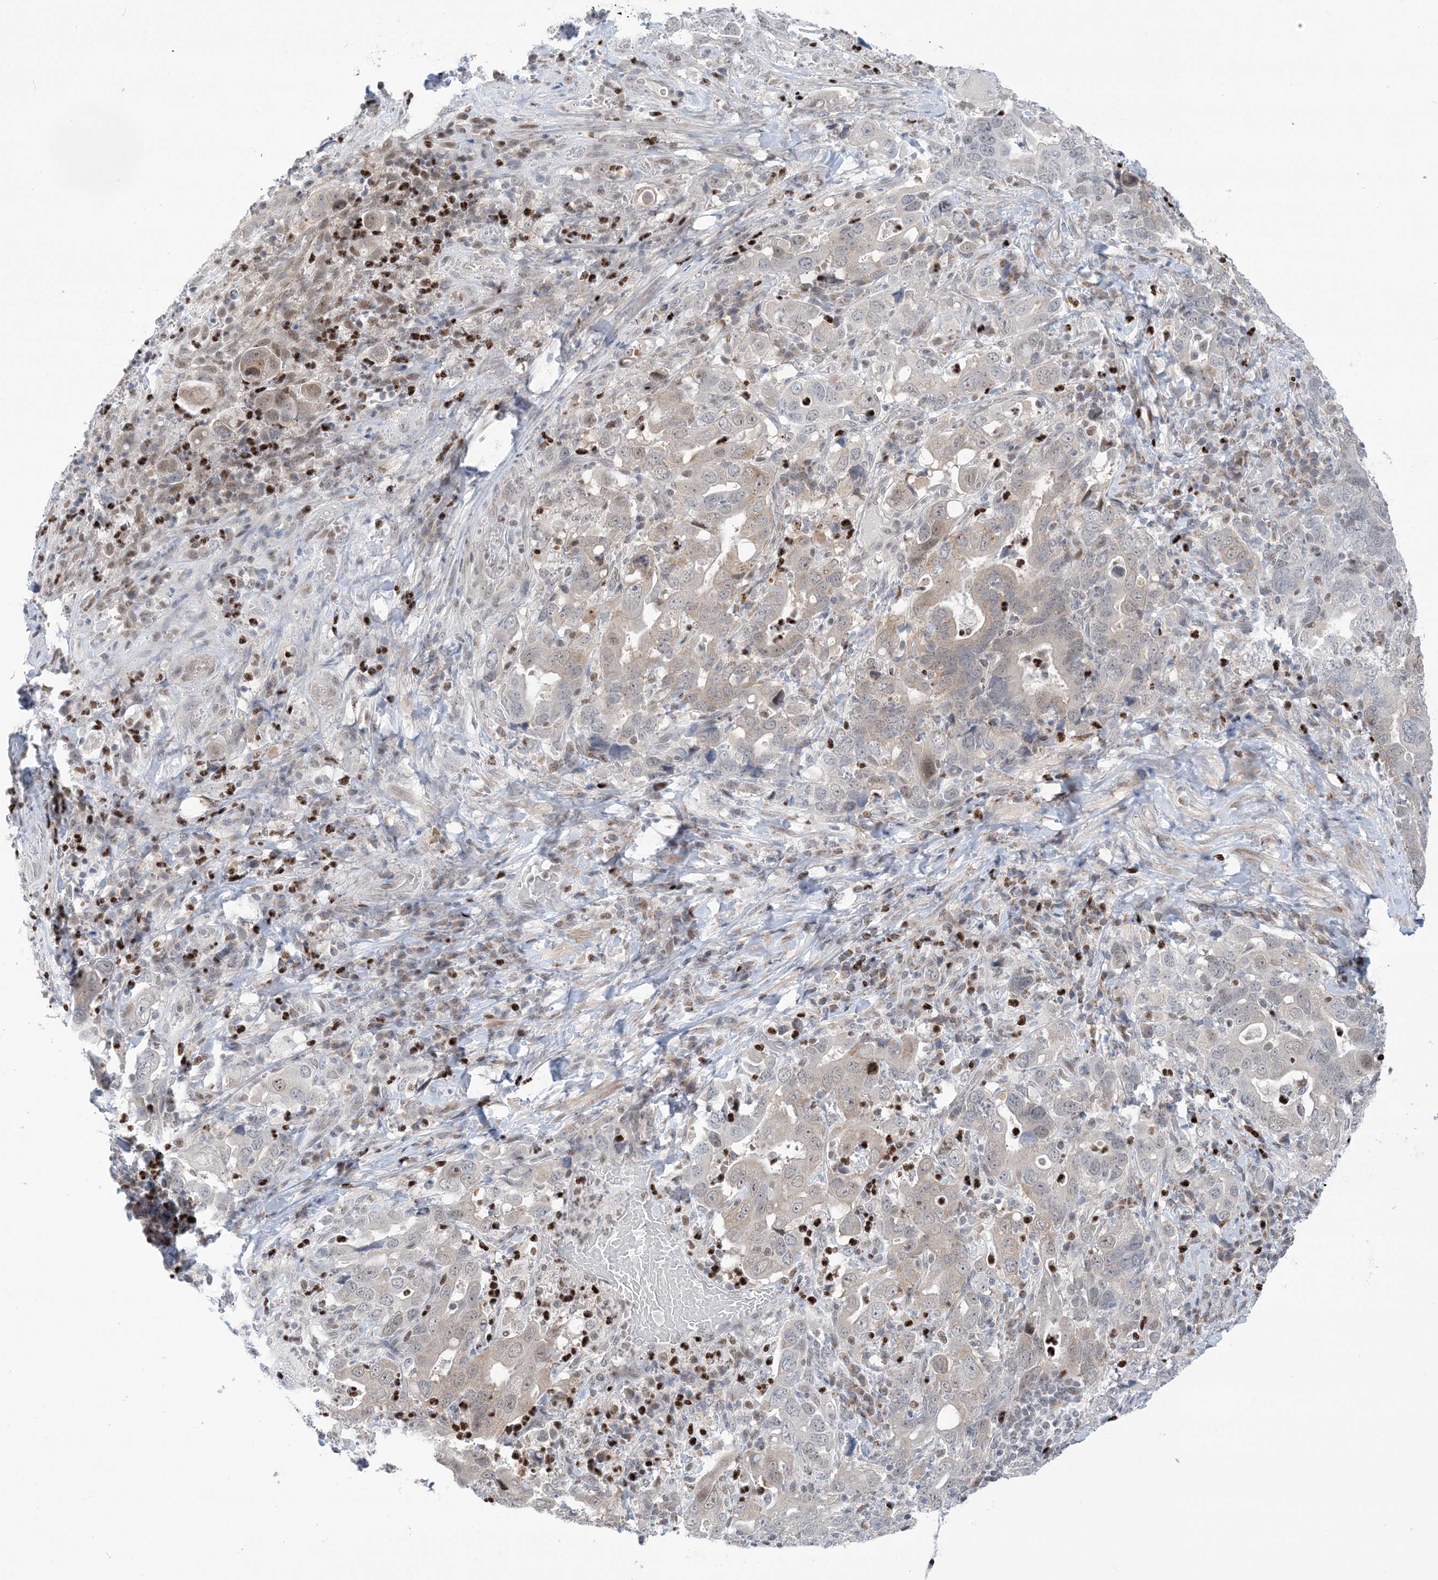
{"staining": {"intensity": "weak", "quantity": "<25%", "location": "cytoplasmic/membranous,nuclear"}, "tissue": "stomach cancer", "cell_type": "Tumor cells", "image_type": "cancer", "snomed": [{"axis": "morphology", "description": "Adenocarcinoma, NOS"}, {"axis": "topography", "description": "Stomach, upper"}], "caption": "High power microscopy micrograph of an IHC photomicrograph of stomach adenocarcinoma, revealing no significant positivity in tumor cells.", "gene": "TFPT", "patient": {"sex": "male", "age": 62}}